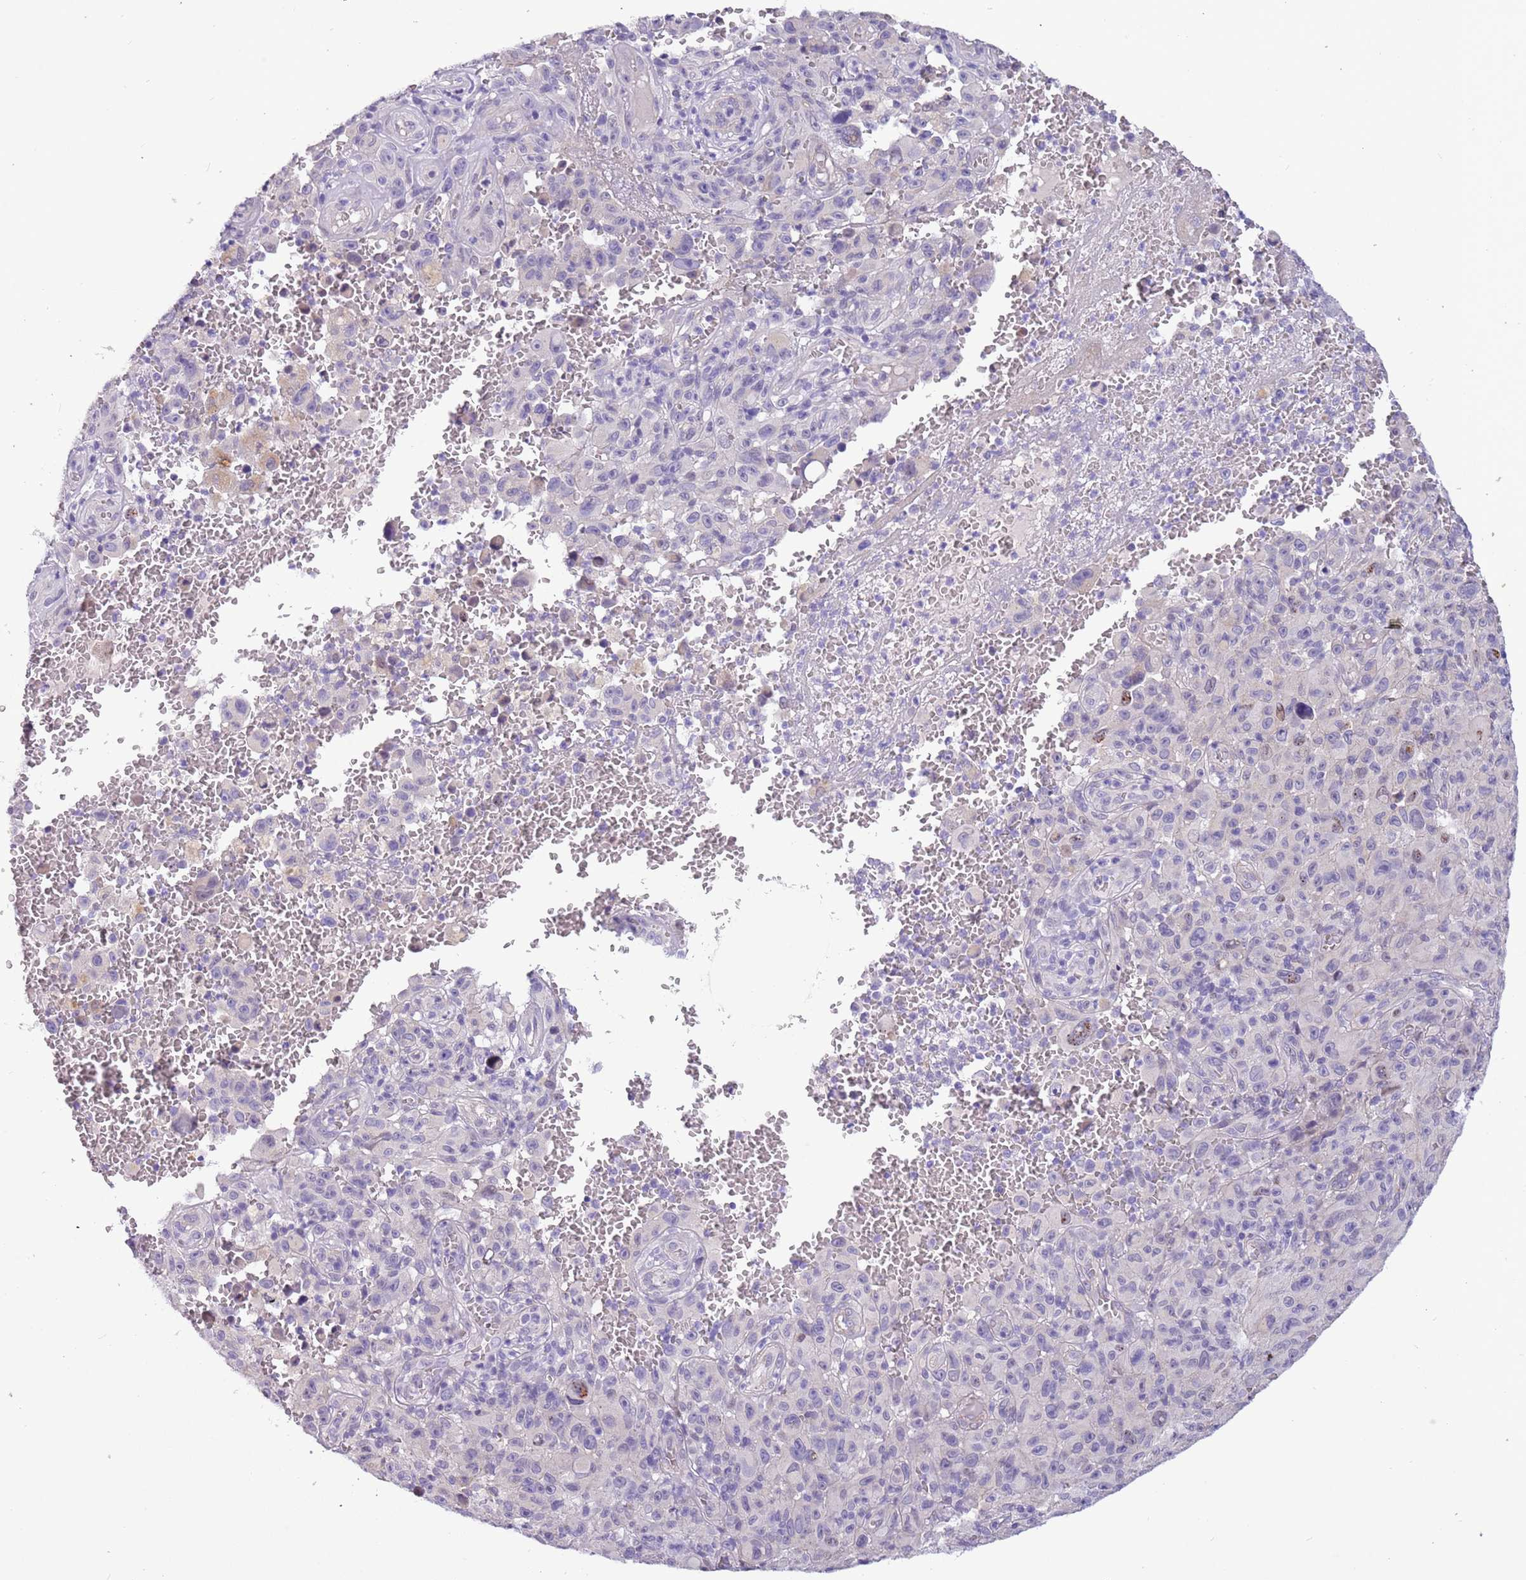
{"staining": {"intensity": "negative", "quantity": "none", "location": "none"}, "tissue": "melanoma", "cell_type": "Tumor cells", "image_type": "cancer", "snomed": [{"axis": "morphology", "description": "Malignant melanoma, NOS"}, {"axis": "topography", "description": "Skin"}], "caption": "High magnification brightfield microscopy of malignant melanoma stained with DAB (brown) and counterstained with hematoxylin (blue): tumor cells show no significant expression.", "gene": "PLEKHH1", "patient": {"sex": "female", "age": 82}}